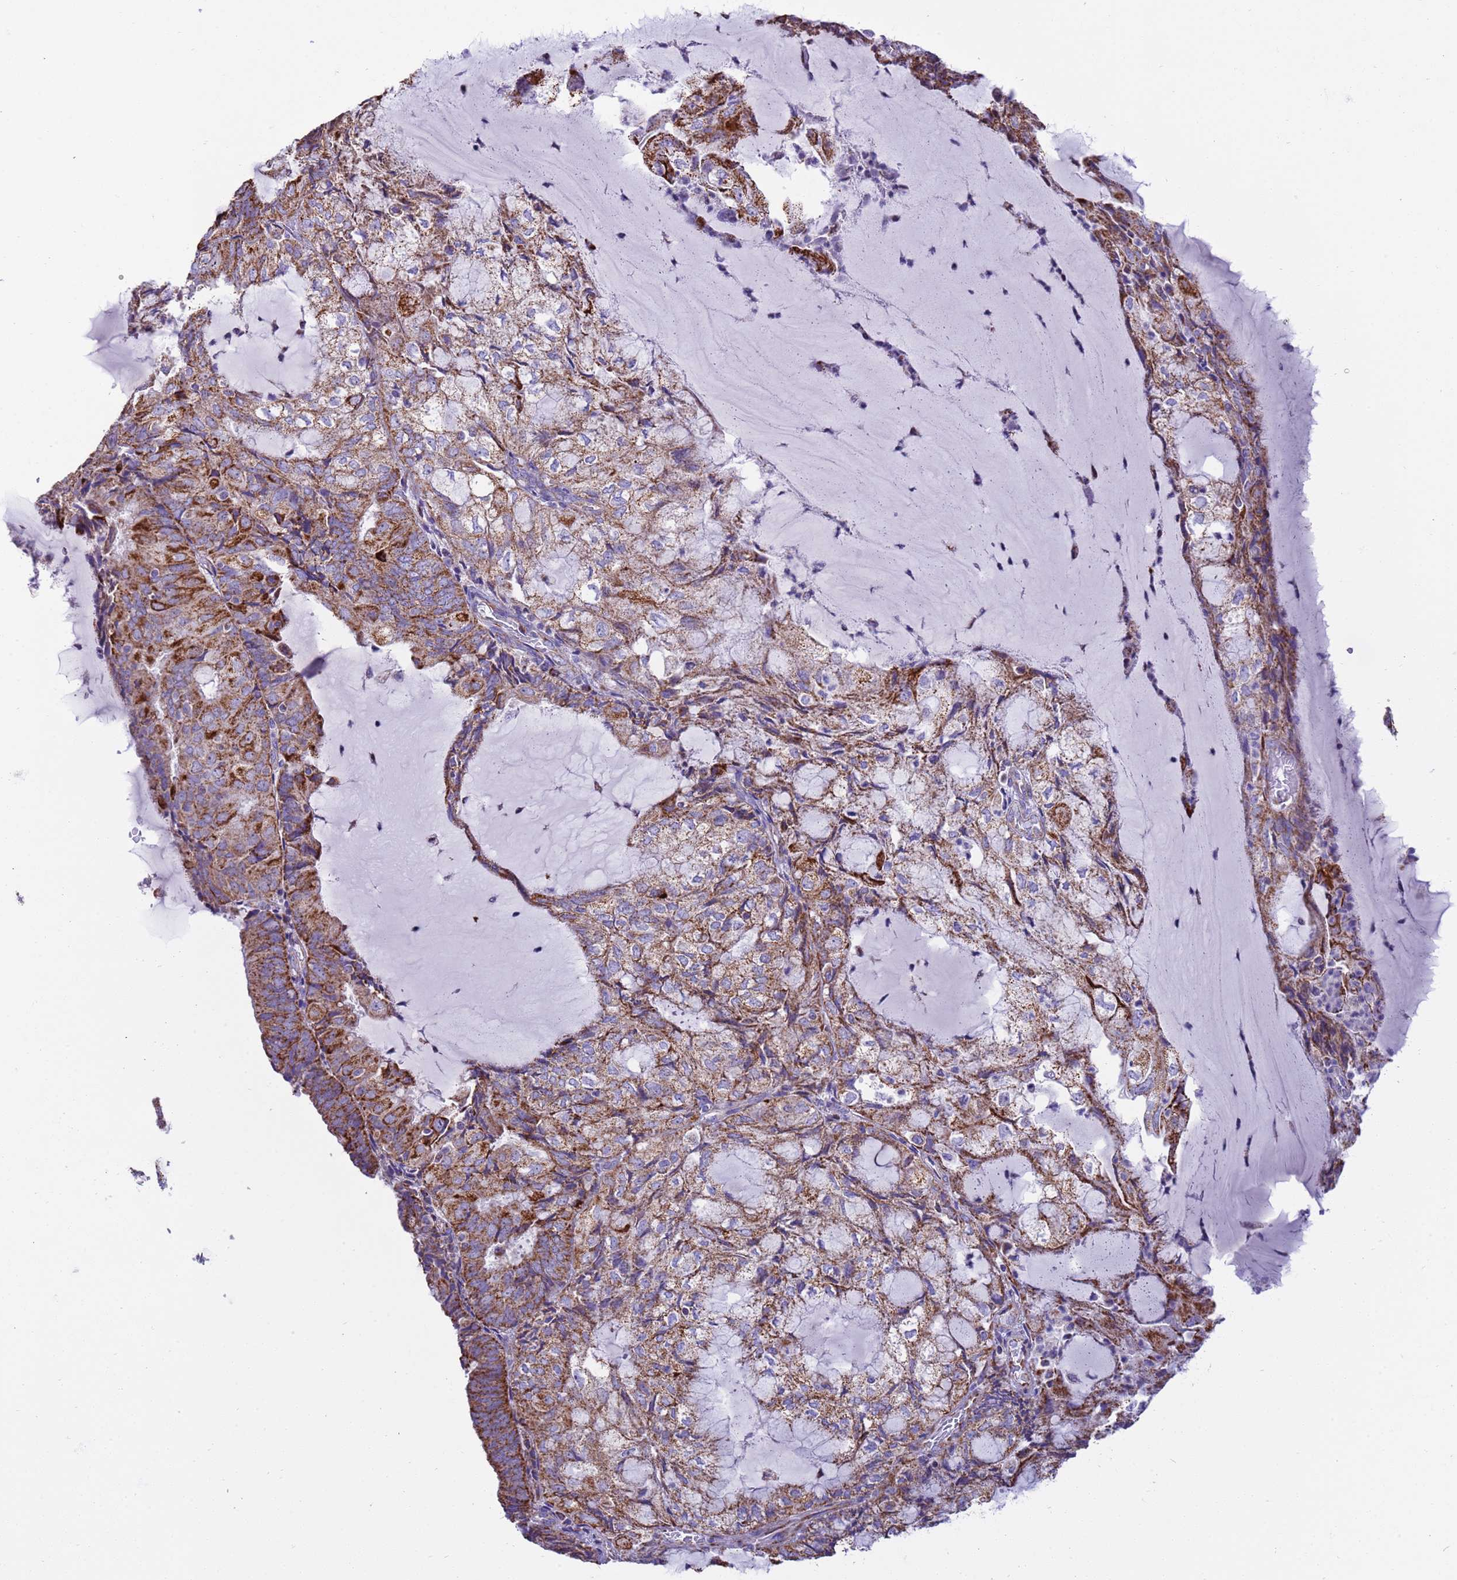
{"staining": {"intensity": "strong", "quantity": ">75%", "location": "cytoplasmic/membranous"}, "tissue": "endometrial cancer", "cell_type": "Tumor cells", "image_type": "cancer", "snomed": [{"axis": "morphology", "description": "Adenocarcinoma, NOS"}, {"axis": "topography", "description": "Endometrium"}], "caption": "This photomicrograph displays immunohistochemistry staining of adenocarcinoma (endometrial), with high strong cytoplasmic/membranous expression in approximately >75% of tumor cells.", "gene": "RNF165", "patient": {"sex": "female", "age": 81}}